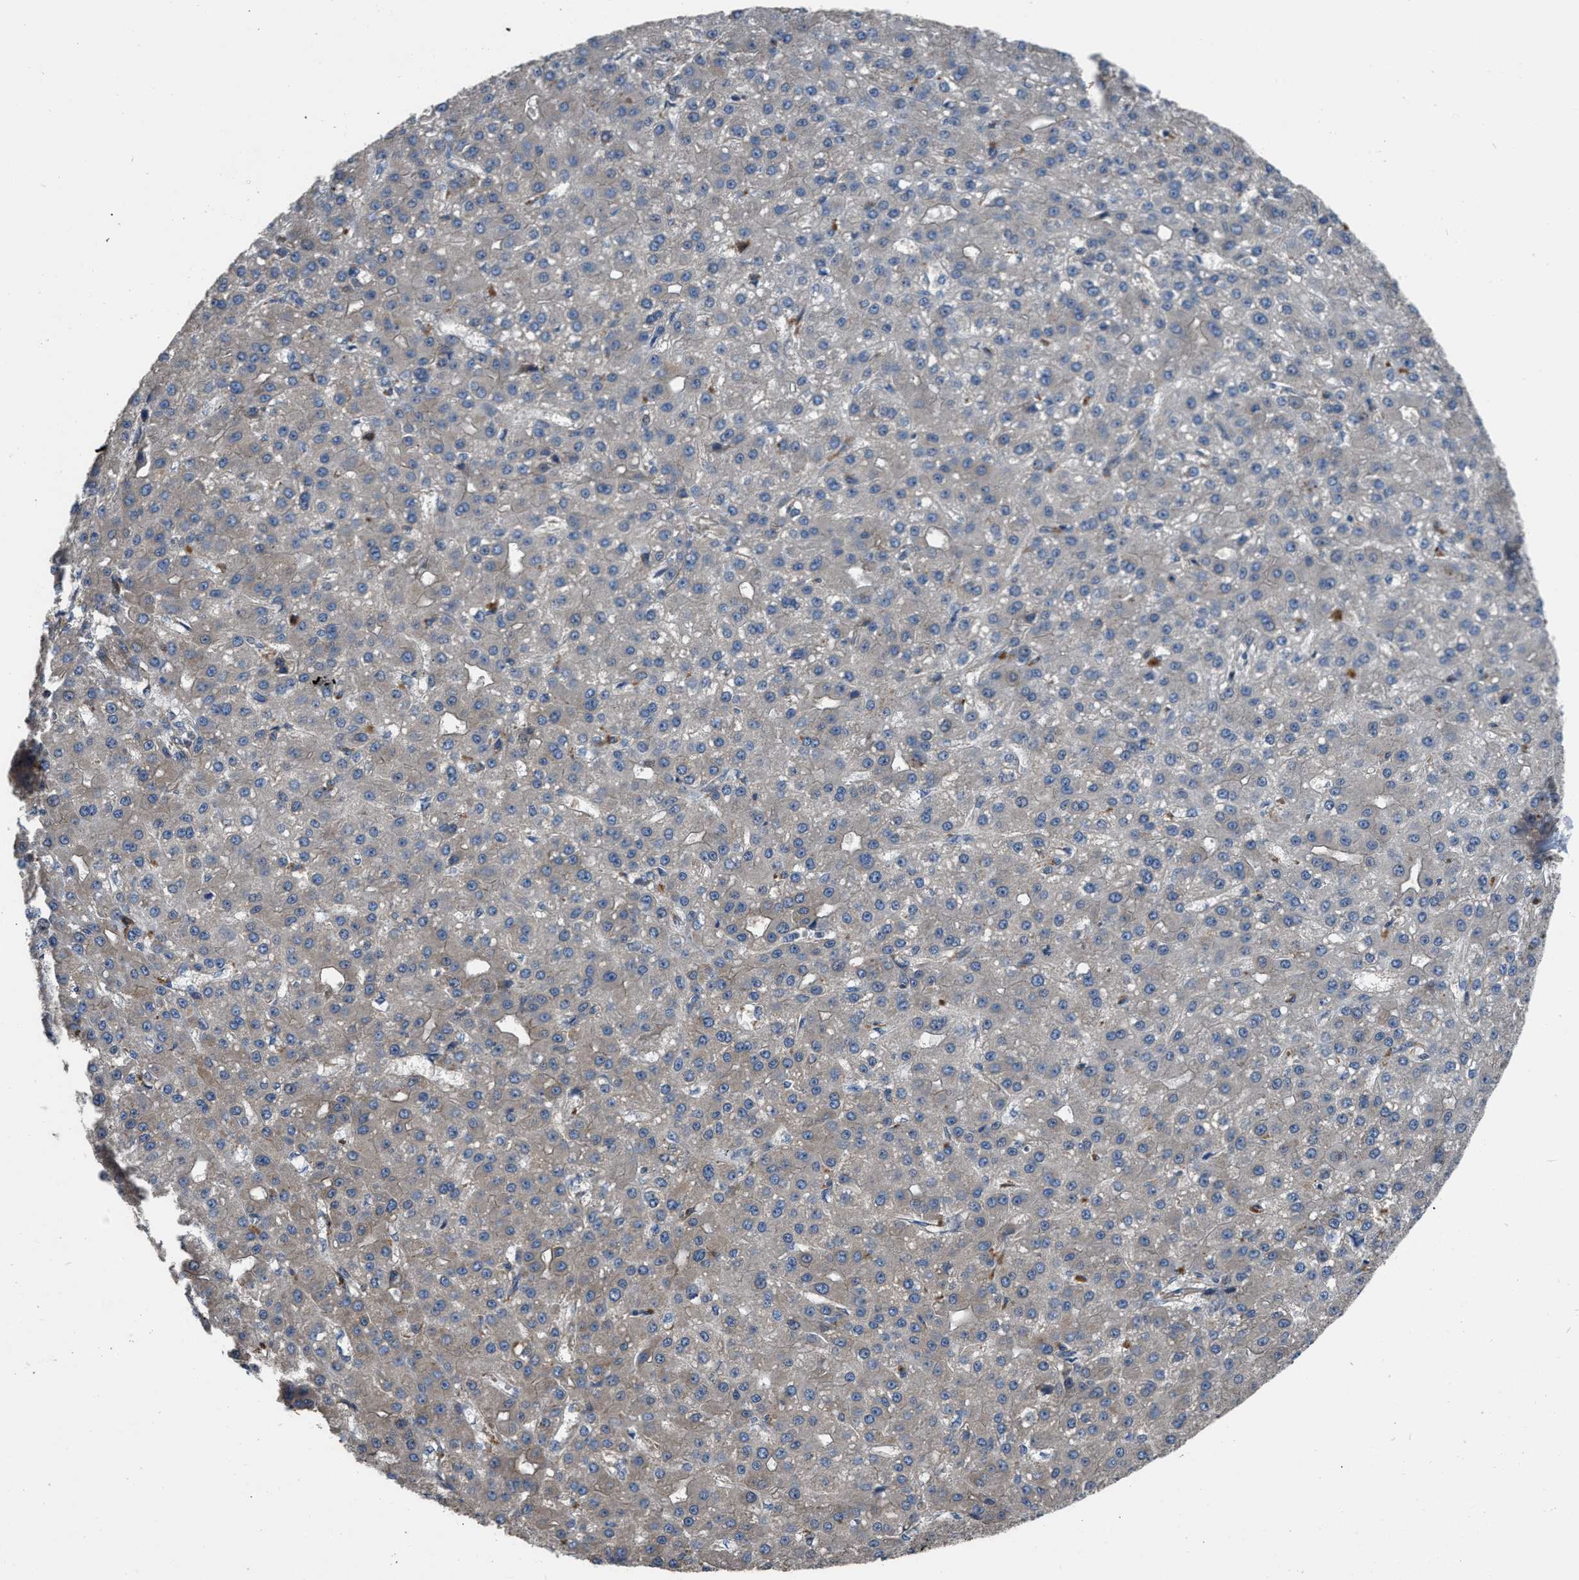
{"staining": {"intensity": "weak", "quantity": "<25%", "location": "cytoplasmic/membranous"}, "tissue": "liver cancer", "cell_type": "Tumor cells", "image_type": "cancer", "snomed": [{"axis": "morphology", "description": "Carcinoma, Hepatocellular, NOS"}, {"axis": "topography", "description": "Liver"}], "caption": "Tumor cells are negative for brown protein staining in hepatocellular carcinoma (liver). Nuclei are stained in blue.", "gene": "USP25", "patient": {"sex": "male", "age": 67}}